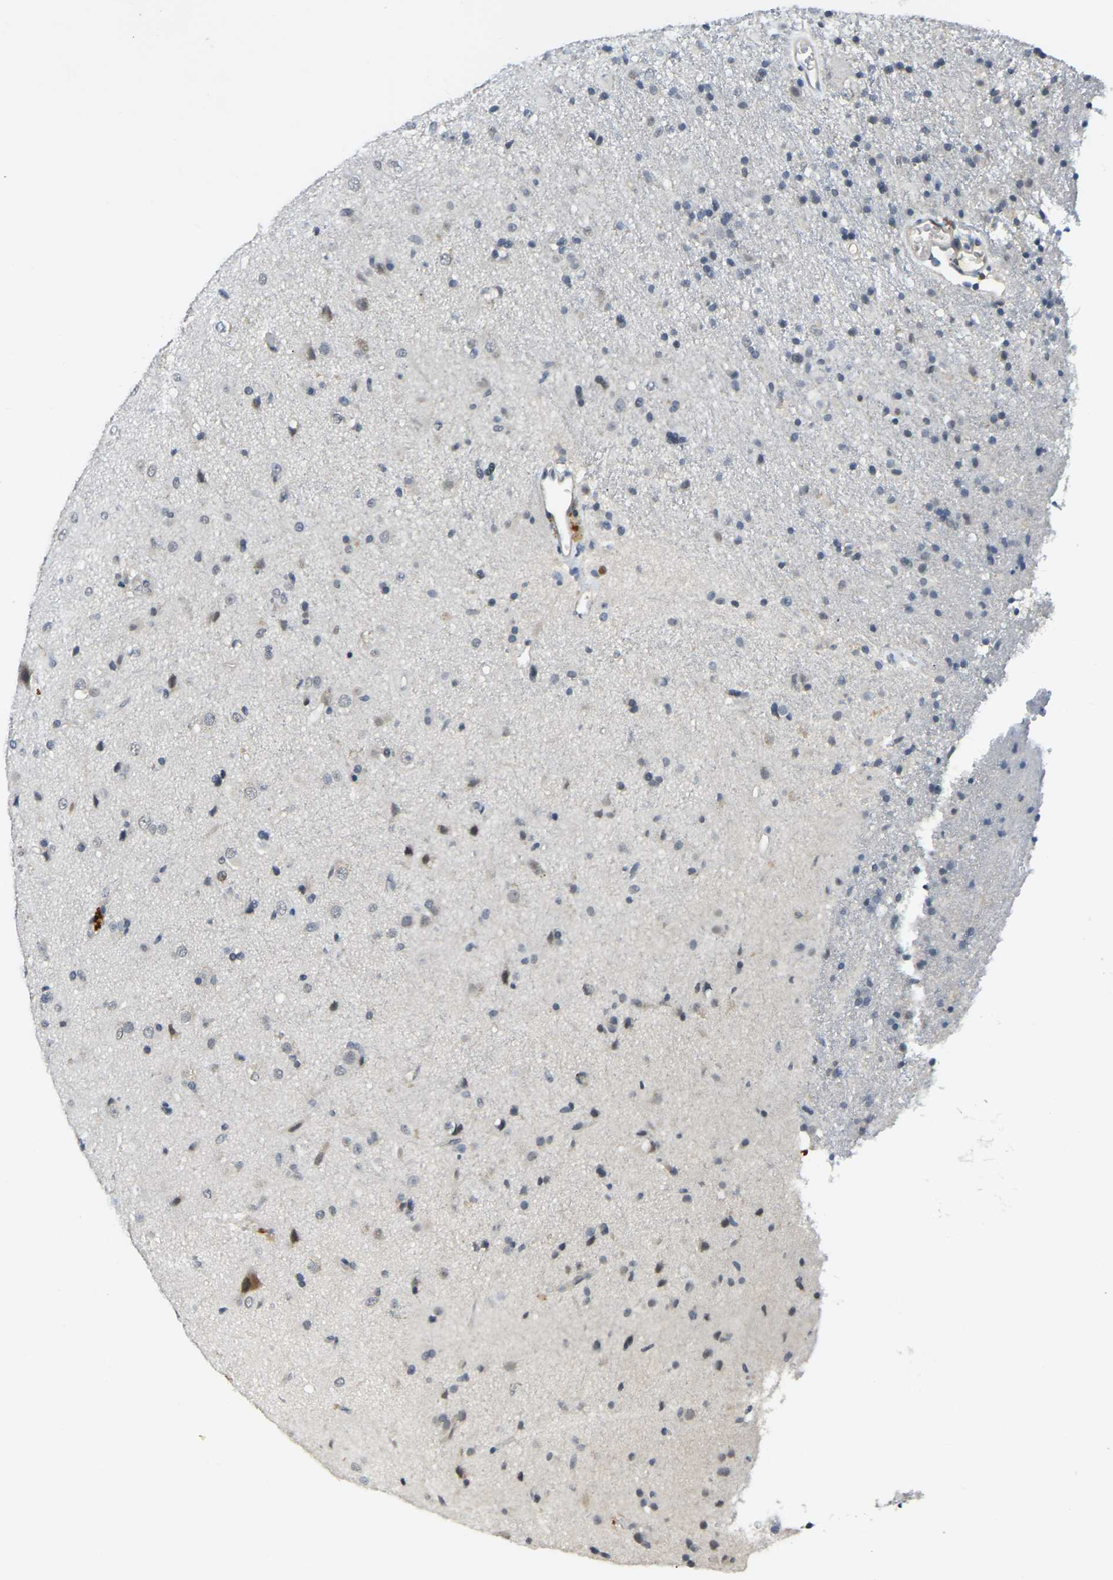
{"staining": {"intensity": "moderate", "quantity": "<25%", "location": "cytoplasmic/membranous,nuclear"}, "tissue": "glioma", "cell_type": "Tumor cells", "image_type": "cancer", "snomed": [{"axis": "morphology", "description": "Glioma, malignant, Low grade"}, {"axis": "topography", "description": "Brain"}], "caption": "Glioma stained with a brown dye demonstrates moderate cytoplasmic/membranous and nuclear positive expression in about <25% of tumor cells.", "gene": "AHNAK", "patient": {"sex": "male", "age": 65}}